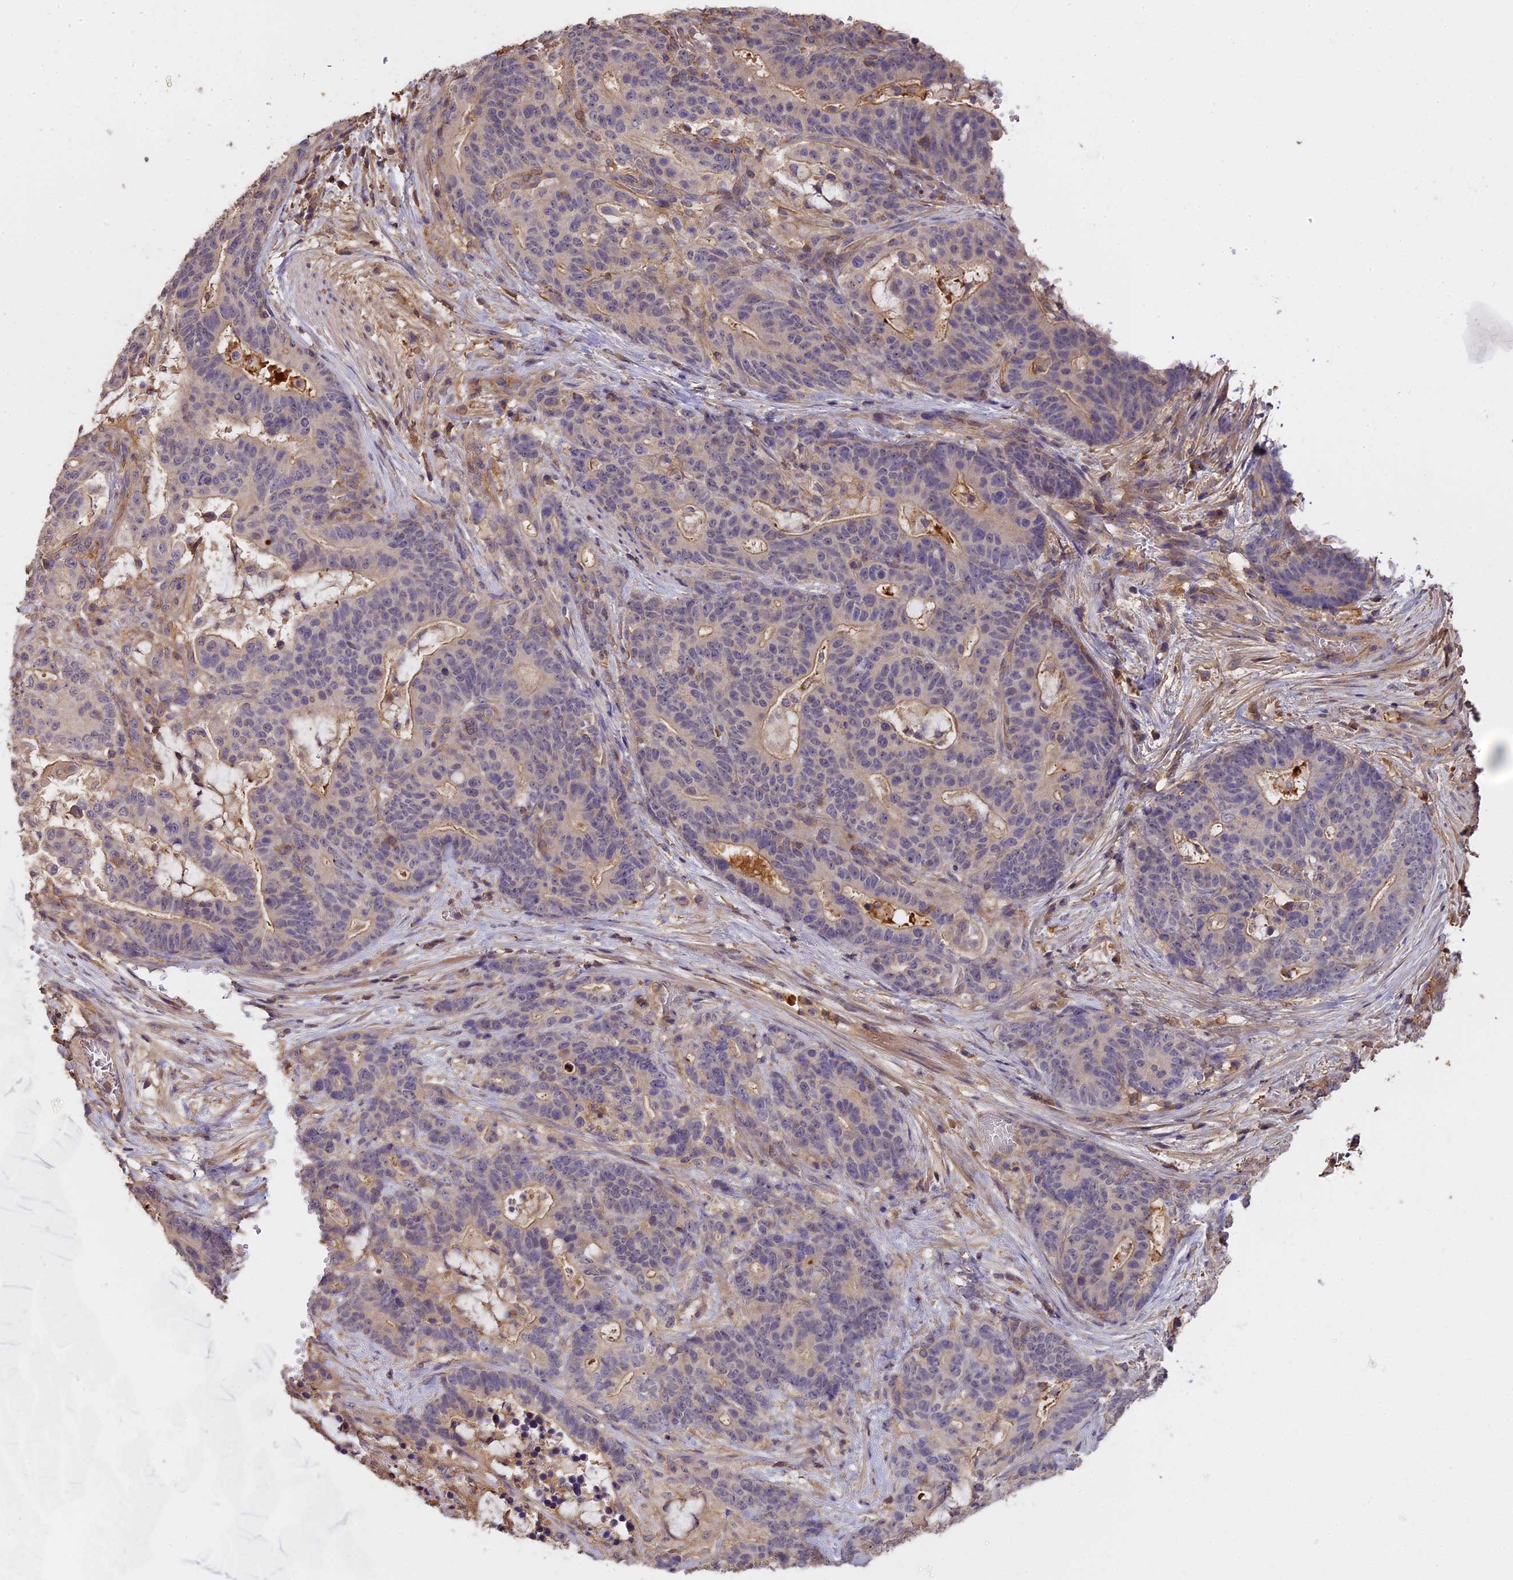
{"staining": {"intensity": "negative", "quantity": "none", "location": "none"}, "tissue": "stomach cancer", "cell_type": "Tumor cells", "image_type": "cancer", "snomed": [{"axis": "morphology", "description": "Normal tissue, NOS"}, {"axis": "morphology", "description": "Adenocarcinoma, NOS"}, {"axis": "topography", "description": "Stomach"}], "caption": "The IHC image has no significant expression in tumor cells of stomach cancer tissue.", "gene": "CFAP119", "patient": {"sex": "female", "age": 64}}